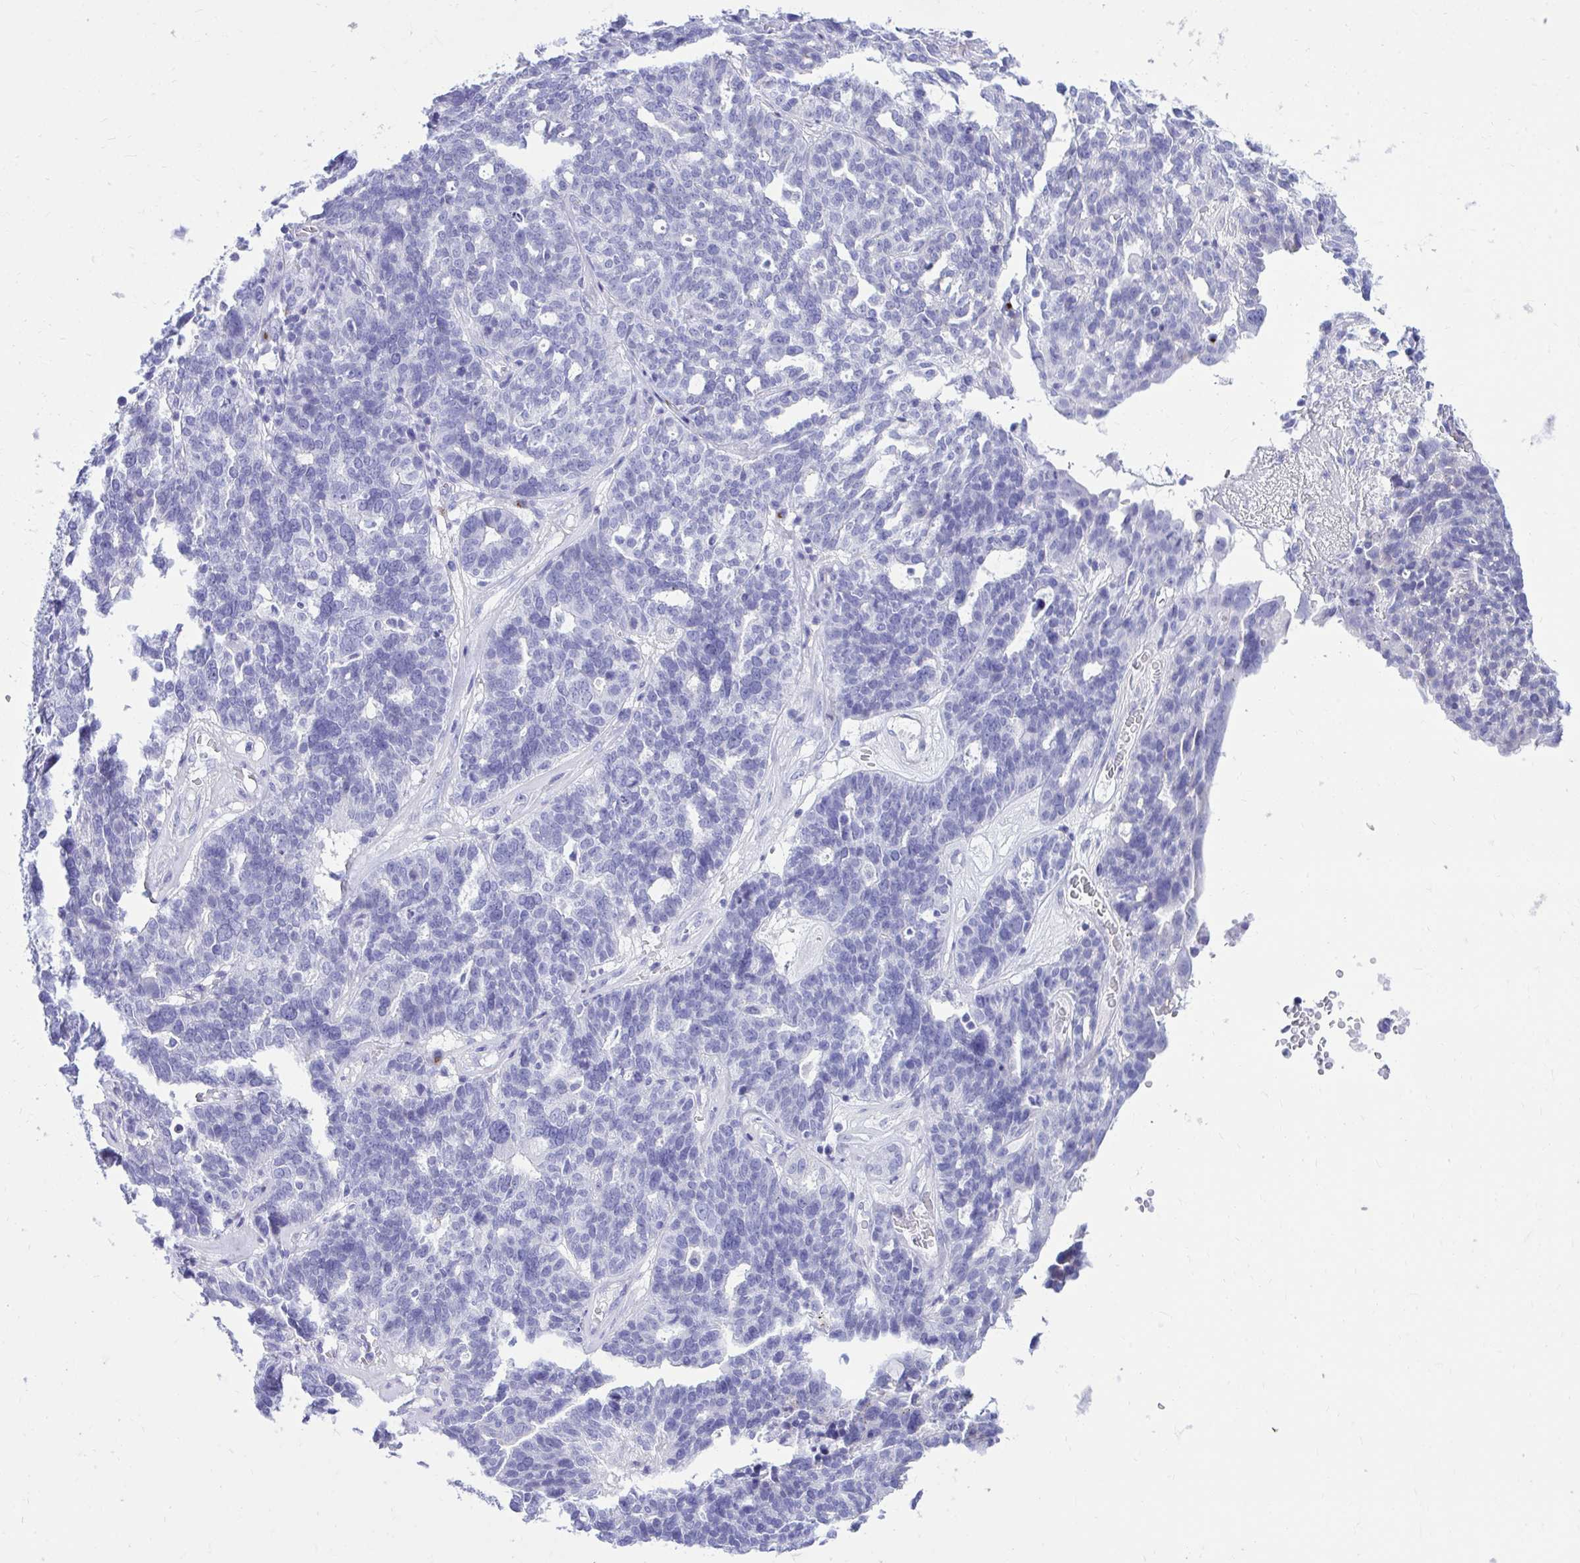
{"staining": {"intensity": "negative", "quantity": "none", "location": "none"}, "tissue": "ovarian cancer", "cell_type": "Tumor cells", "image_type": "cancer", "snomed": [{"axis": "morphology", "description": "Cystadenocarcinoma, serous, NOS"}, {"axis": "topography", "description": "Ovary"}], "caption": "This is a micrograph of IHC staining of serous cystadenocarcinoma (ovarian), which shows no positivity in tumor cells.", "gene": "ANKDD1B", "patient": {"sex": "female", "age": 59}}